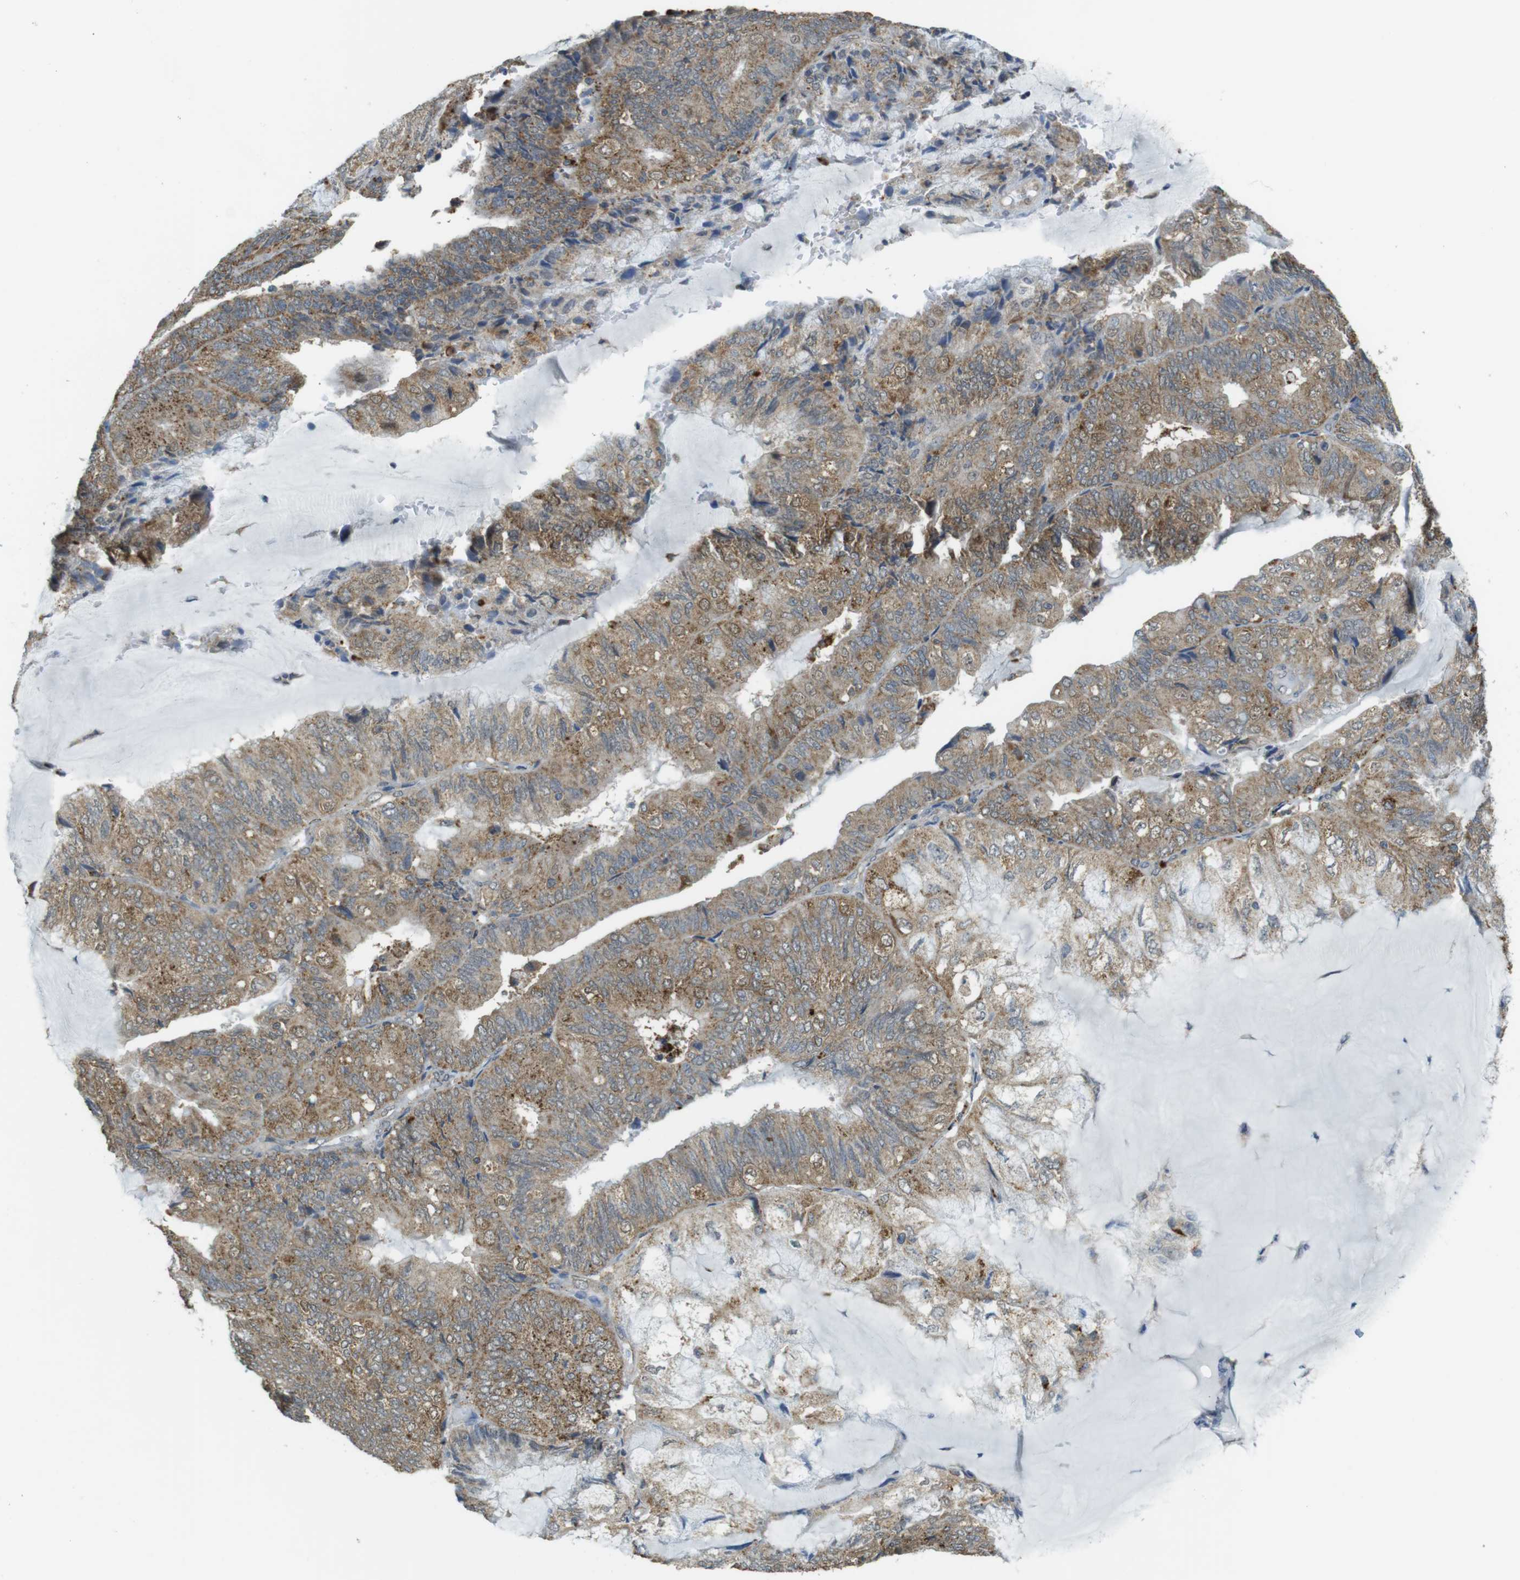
{"staining": {"intensity": "moderate", "quantity": ">75%", "location": "cytoplasmic/membranous"}, "tissue": "endometrial cancer", "cell_type": "Tumor cells", "image_type": "cancer", "snomed": [{"axis": "morphology", "description": "Adenocarcinoma, NOS"}, {"axis": "topography", "description": "Endometrium"}], "caption": "DAB (3,3'-diaminobenzidine) immunohistochemical staining of human adenocarcinoma (endometrial) exhibits moderate cytoplasmic/membranous protein expression in approximately >75% of tumor cells. (Brightfield microscopy of DAB IHC at high magnification).", "gene": "BRI3BP", "patient": {"sex": "female", "age": 81}}